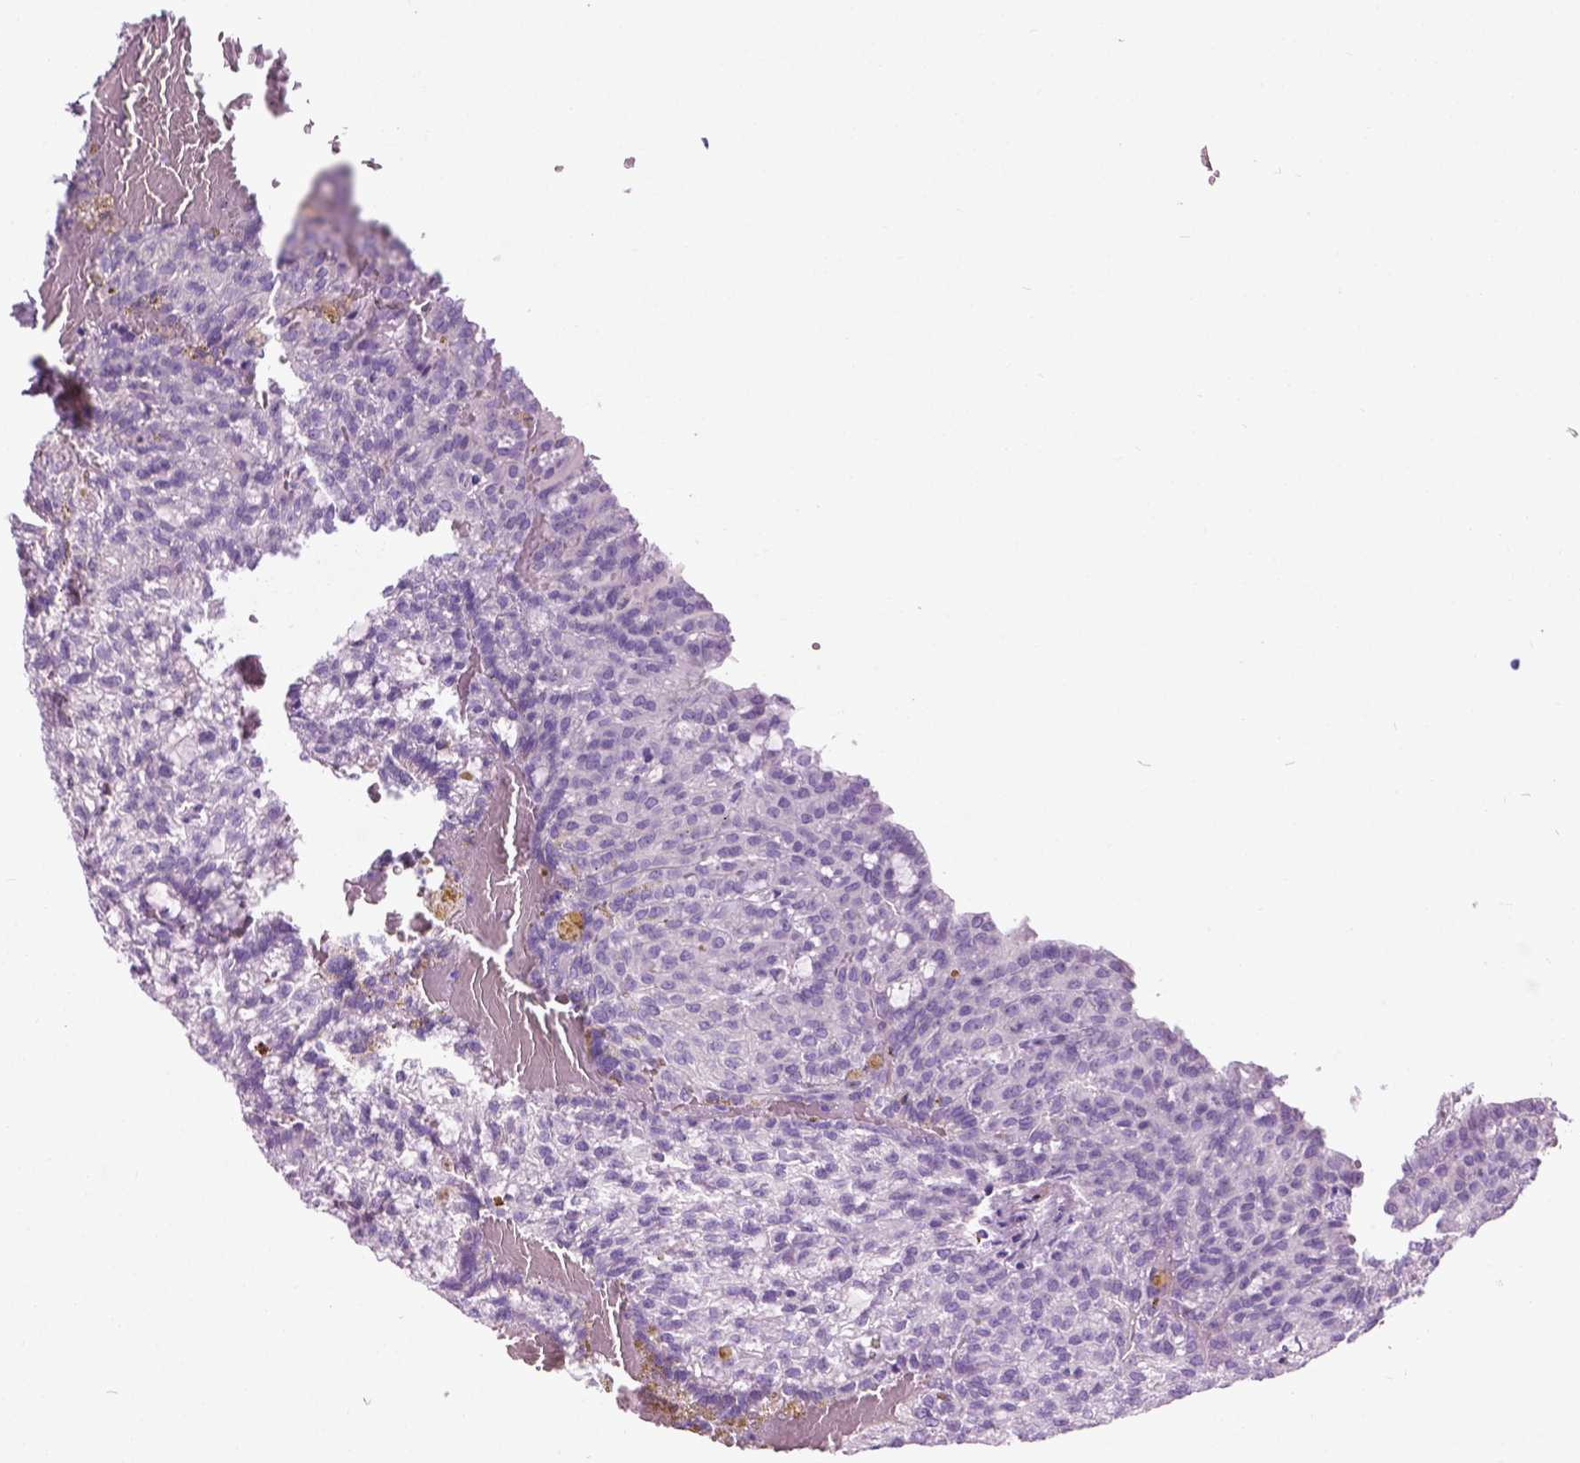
{"staining": {"intensity": "negative", "quantity": "none", "location": "none"}, "tissue": "renal cancer", "cell_type": "Tumor cells", "image_type": "cancer", "snomed": [{"axis": "morphology", "description": "Adenocarcinoma, NOS"}, {"axis": "topography", "description": "Kidney"}], "caption": "Immunohistochemical staining of human adenocarcinoma (renal) reveals no significant staining in tumor cells. (DAB (3,3'-diaminobenzidine) immunohistochemistry (IHC) with hematoxylin counter stain).", "gene": "SPECC1L", "patient": {"sex": "male", "age": 63}}